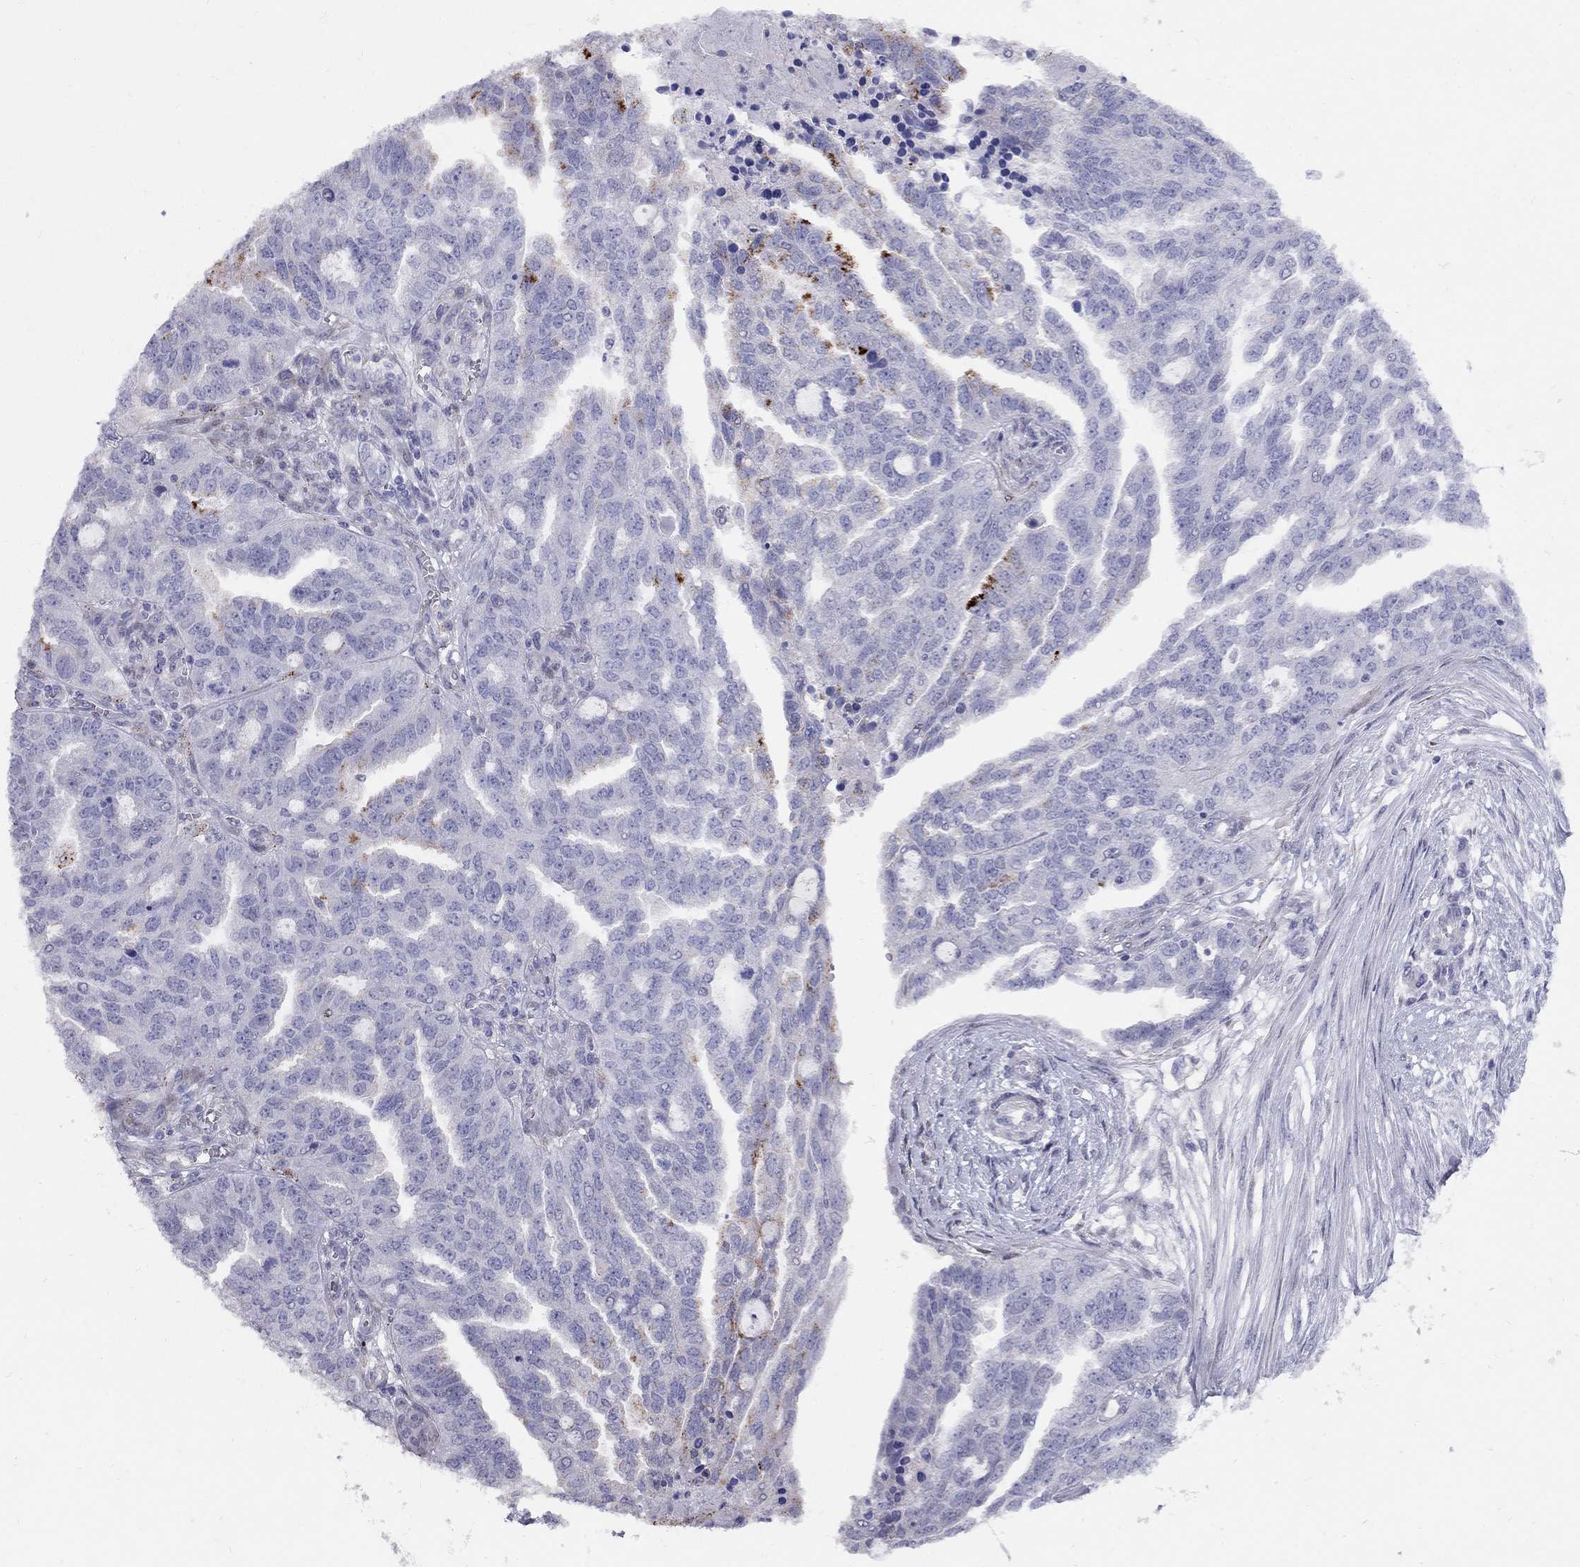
{"staining": {"intensity": "negative", "quantity": "none", "location": "none"}, "tissue": "ovarian cancer", "cell_type": "Tumor cells", "image_type": "cancer", "snomed": [{"axis": "morphology", "description": "Cystadenocarcinoma, serous, NOS"}, {"axis": "topography", "description": "Ovary"}], "caption": "IHC image of neoplastic tissue: human ovarian cancer stained with DAB (3,3'-diaminobenzidine) exhibits no significant protein expression in tumor cells.", "gene": "MAGEB4", "patient": {"sex": "female", "age": 51}}